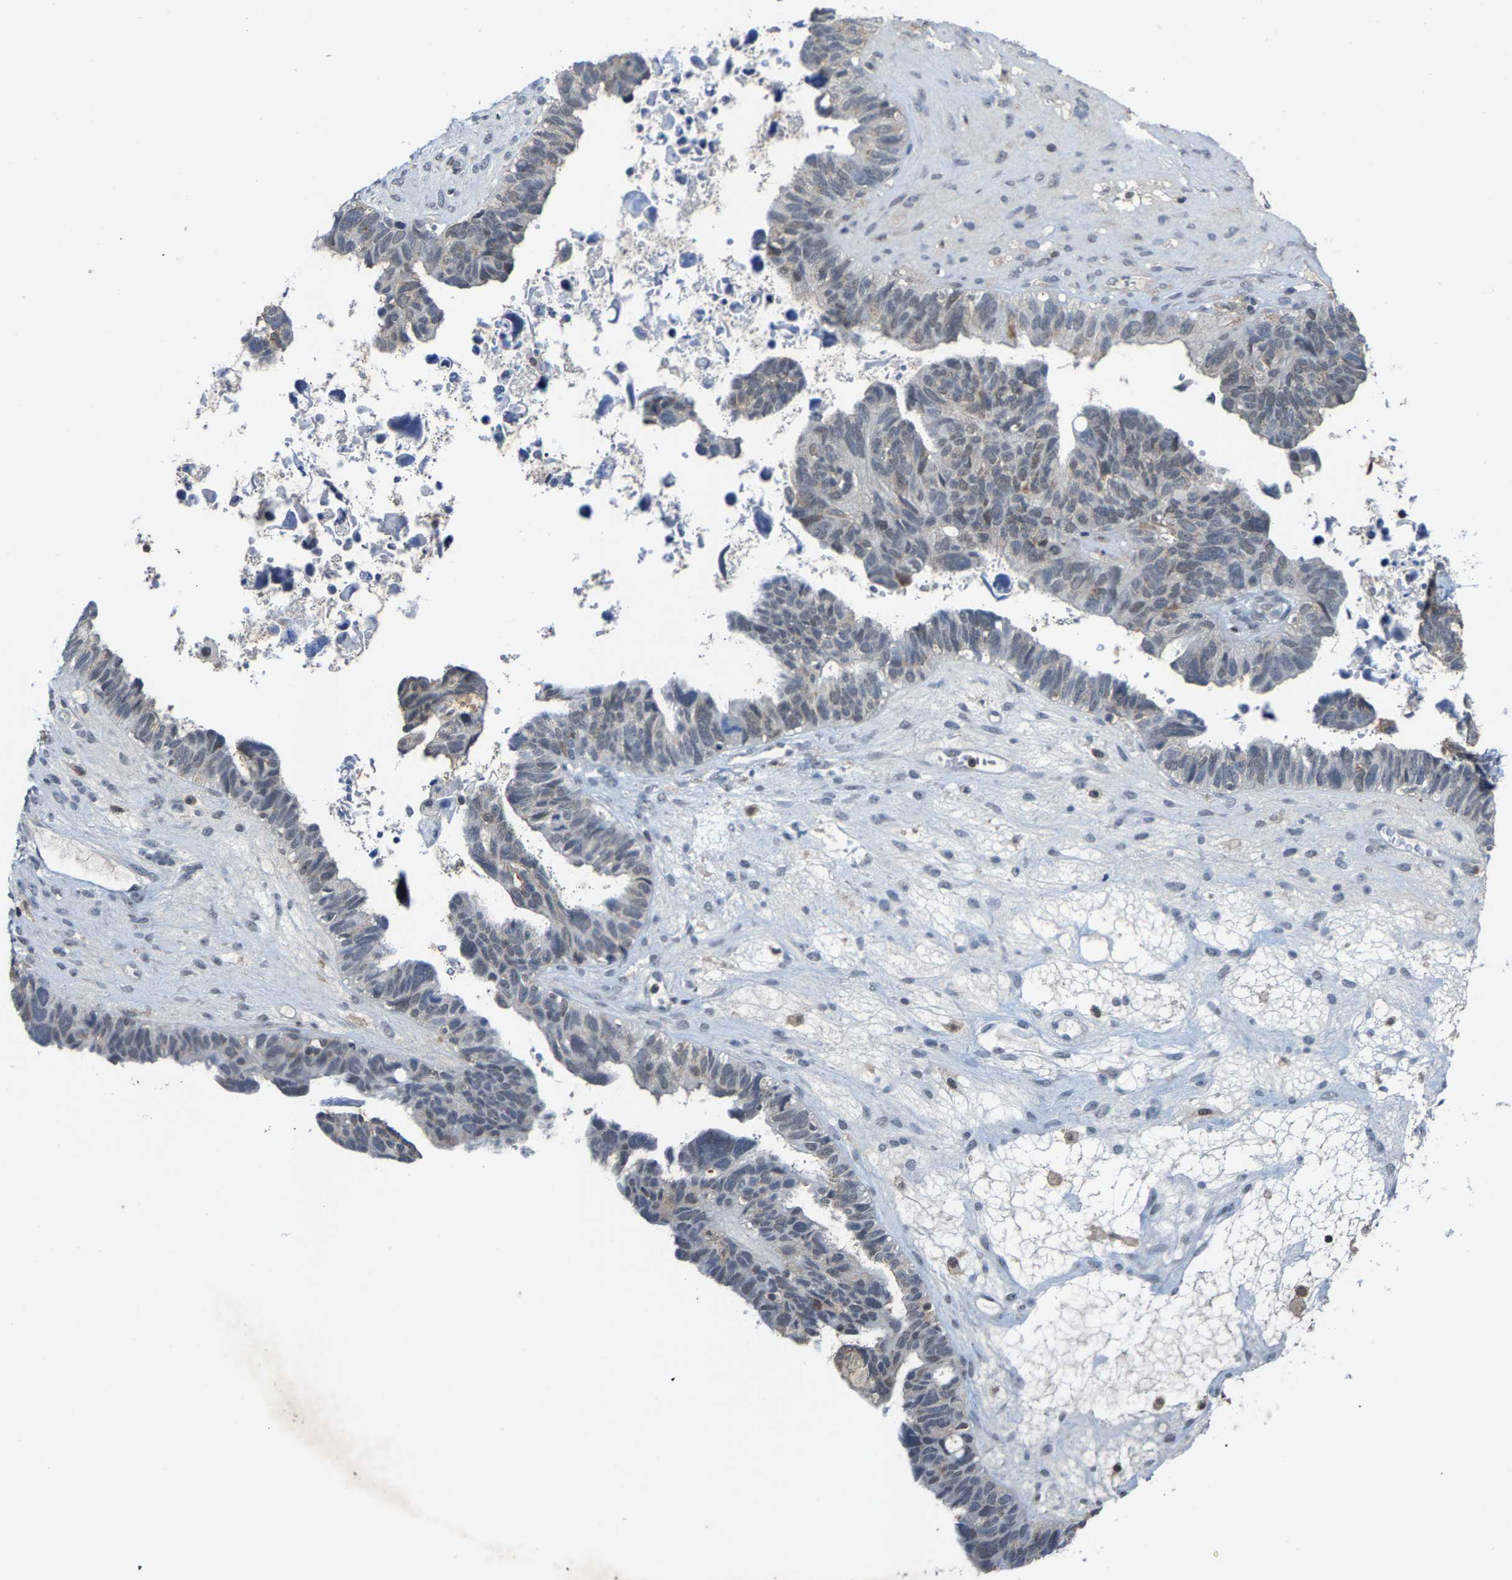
{"staining": {"intensity": "weak", "quantity": "<25%", "location": "nuclear"}, "tissue": "ovarian cancer", "cell_type": "Tumor cells", "image_type": "cancer", "snomed": [{"axis": "morphology", "description": "Cystadenocarcinoma, serous, NOS"}, {"axis": "topography", "description": "Ovary"}], "caption": "IHC photomicrograph of serous cystadenocarcinoma (ovarian) stained for a protein (brown), which demonstrates no expression in tumor cells.", "gene": "FGD3", "patient": {"sex": "female", "age": 79}}